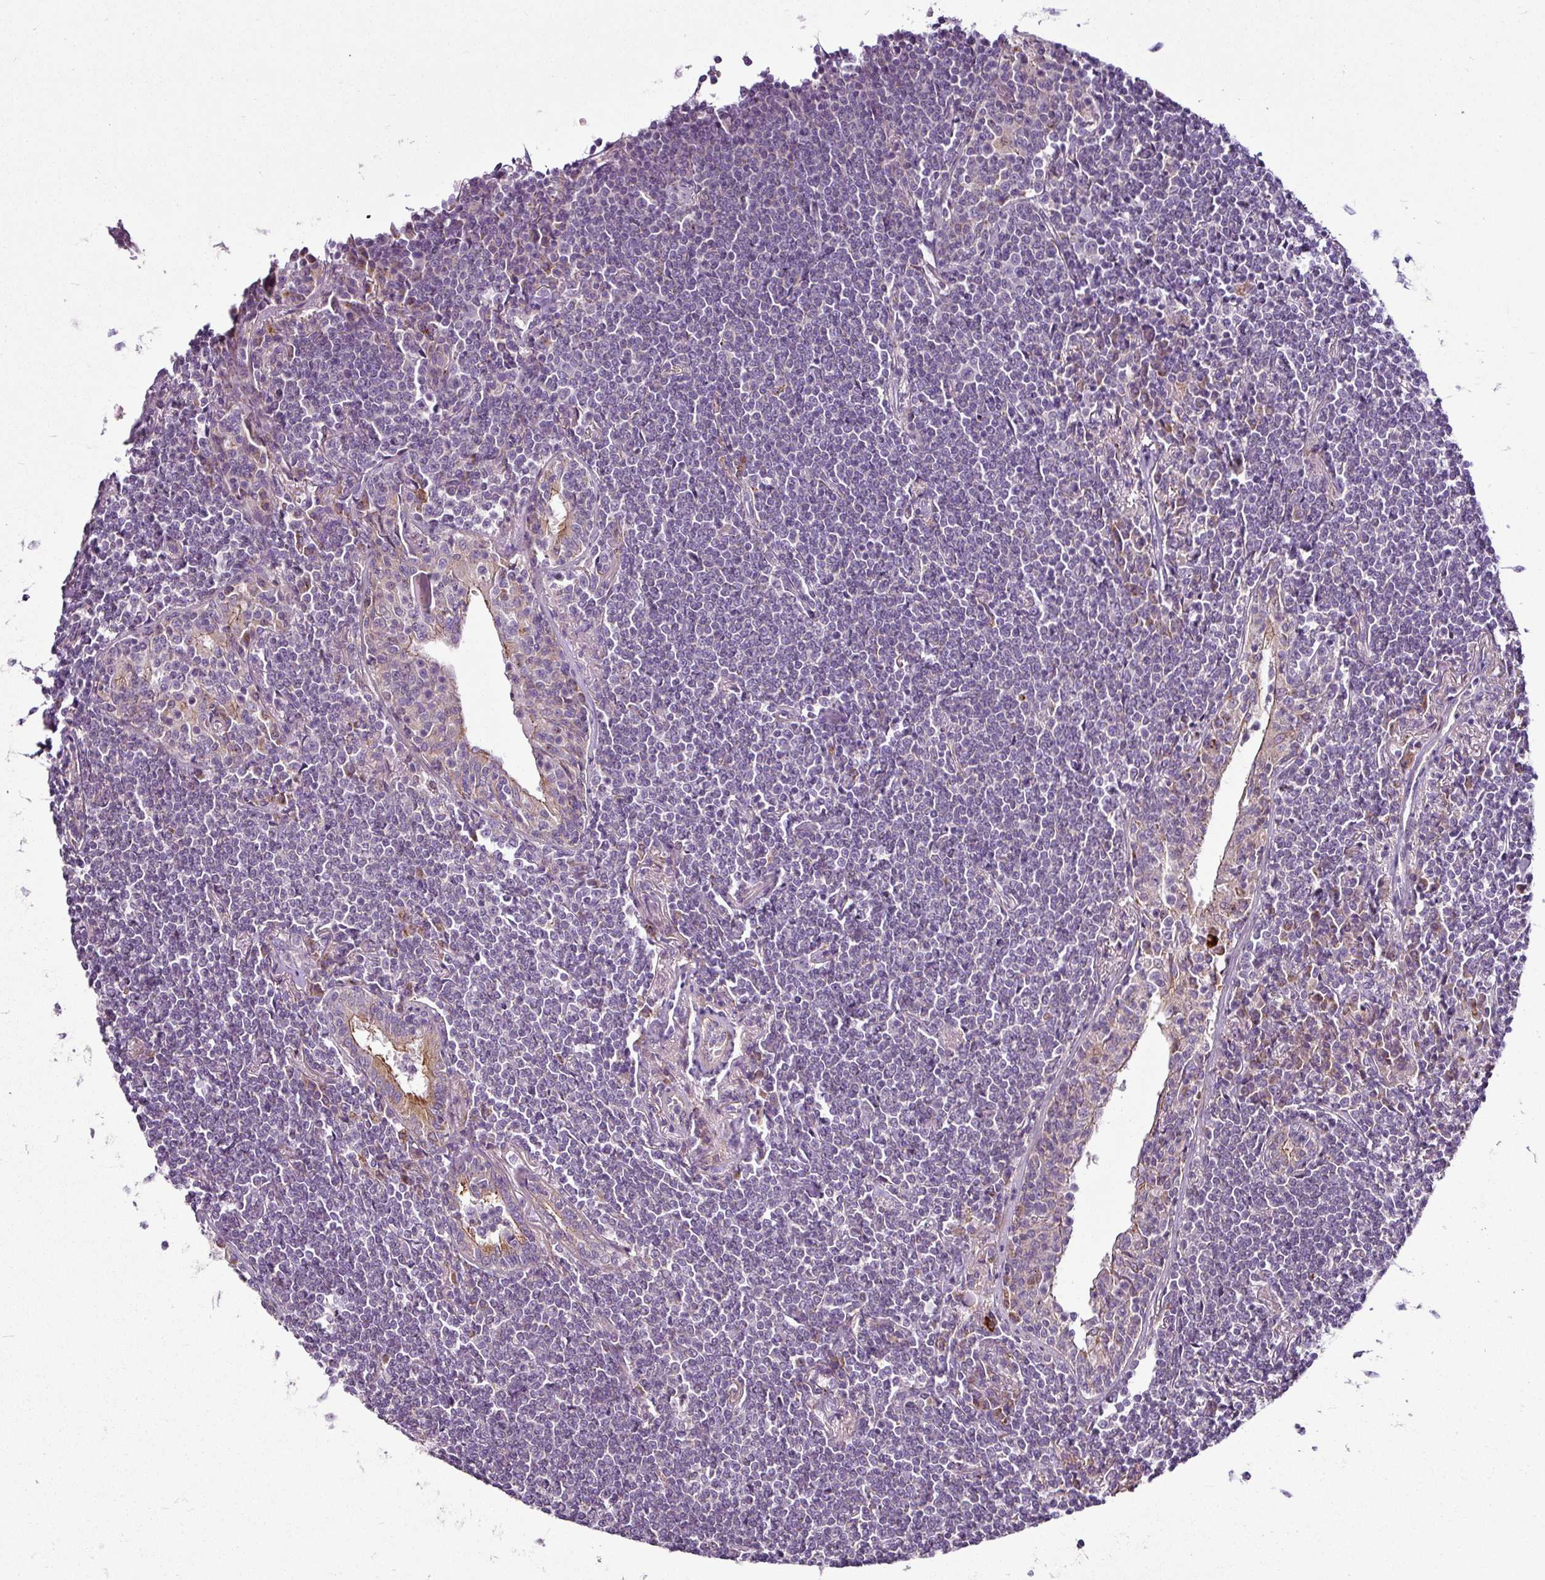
{"staining": {"intensity": "negative", "quantity": "none", "location": "none"}, "tissue": "lymphoma", "cell_type": "Tumor cells", "image_type": "cancer", "snomed": [{"axis": "morphology", "description": "Malignant lymphoma, non-Hodgkin's type, Low grade"}, {"axis": "topography", "description": "Lung"}], "caption": "Tumor cells show no significant protein staining in low-grade malignant lymphoma, non-Hodgkin's type.", "gene": "GAN", "patient": {"sex": "female", "age": 71}}